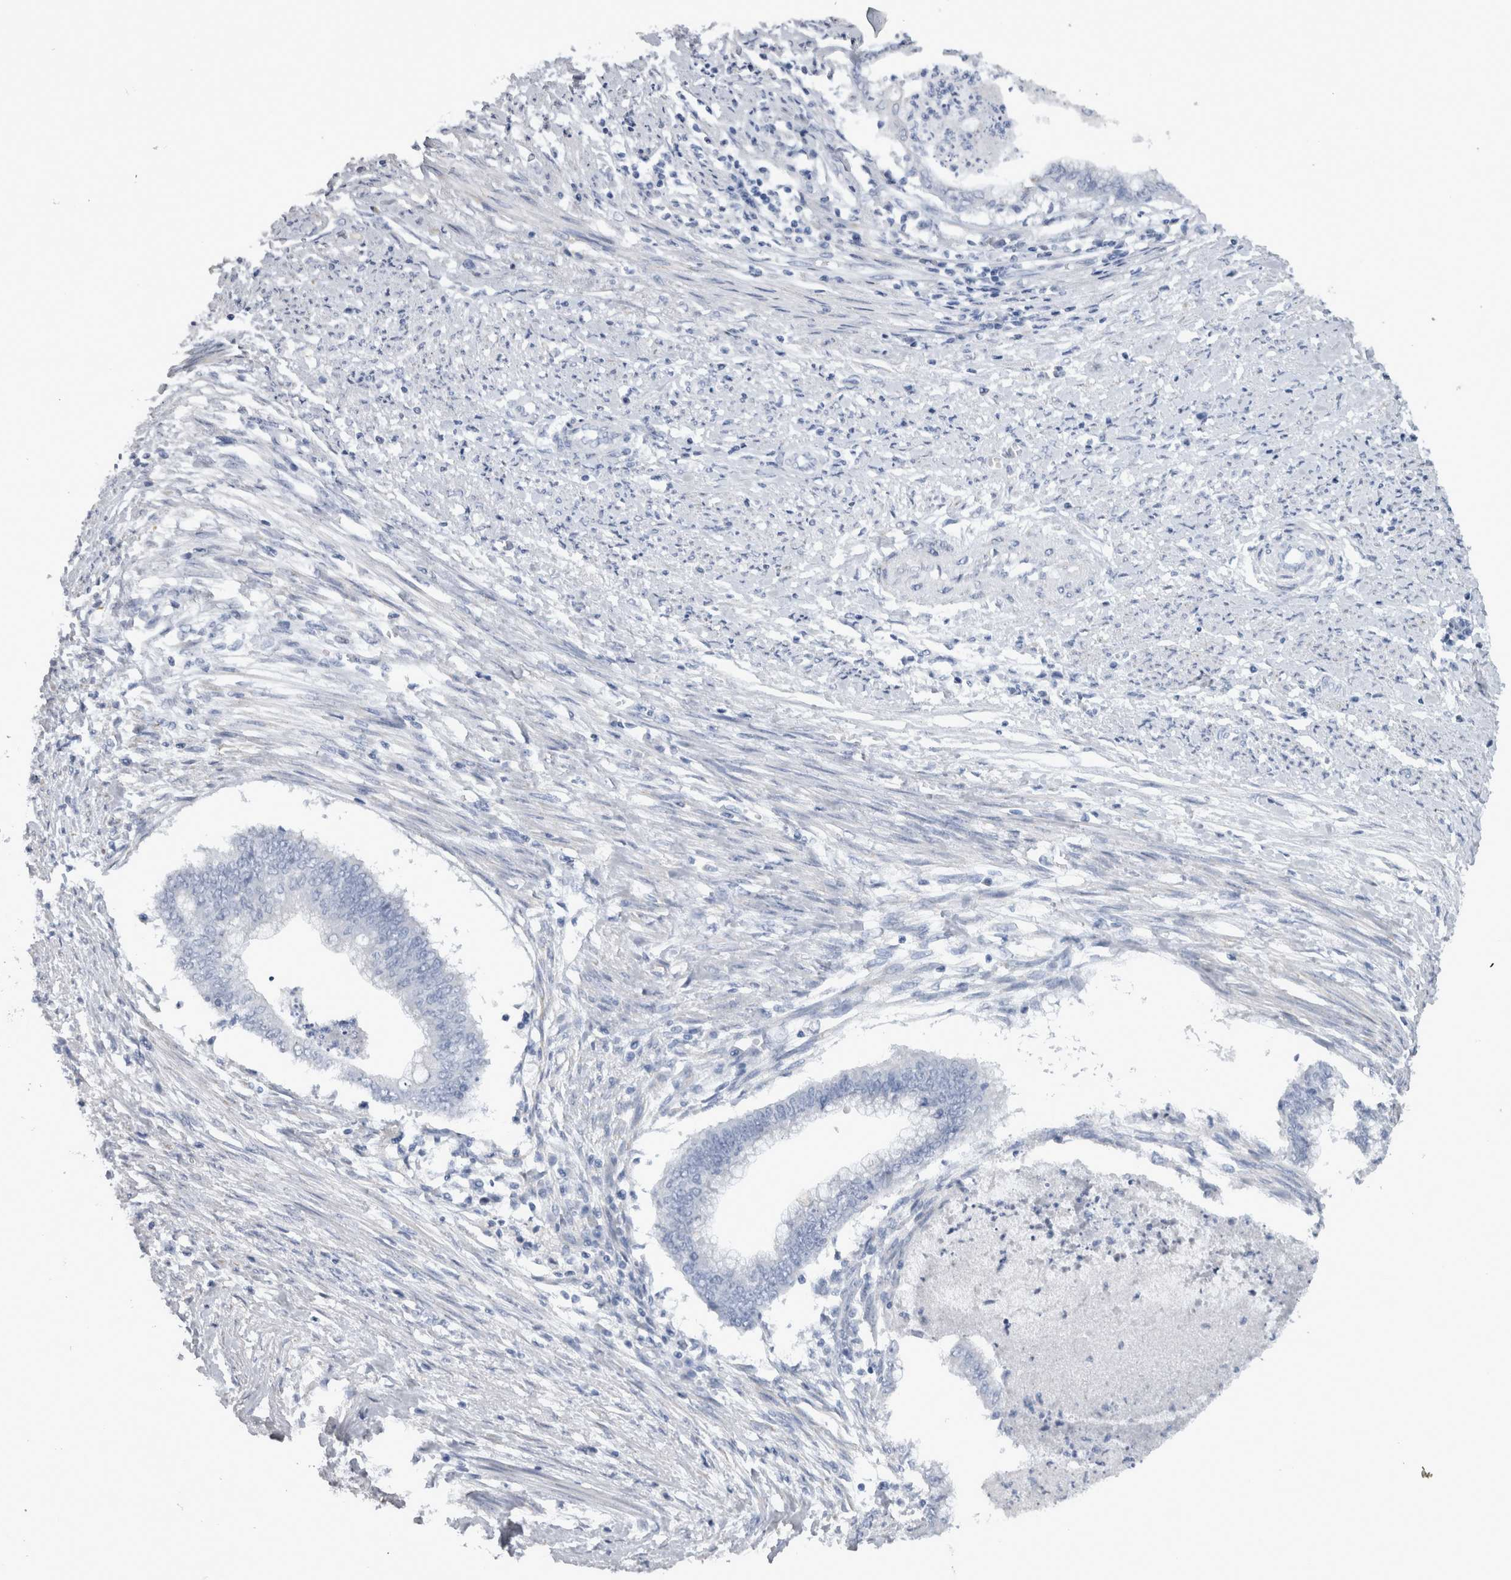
{"staining": {"intensity": "negative", "quantity": "none", "location": "none"}, "tissue": "endometrial cancer", "cell_type": "Tumor cells", "image_type": "cancer", "snomed": [{"axis": "morphology", "description": "Necrosis, NOS"}, {"axis": "morphology", "description": "Adenocarcinoma, NOS"}, {"axis": "topography", "description": "Endometrium"}], "caption": "Human adenocarcinoma (endometrial) stained for a protein using IHC demonstrates no expression in tumor cells.", "gene": "MSMB", "patient": {"sex": "female", "age": 79}}